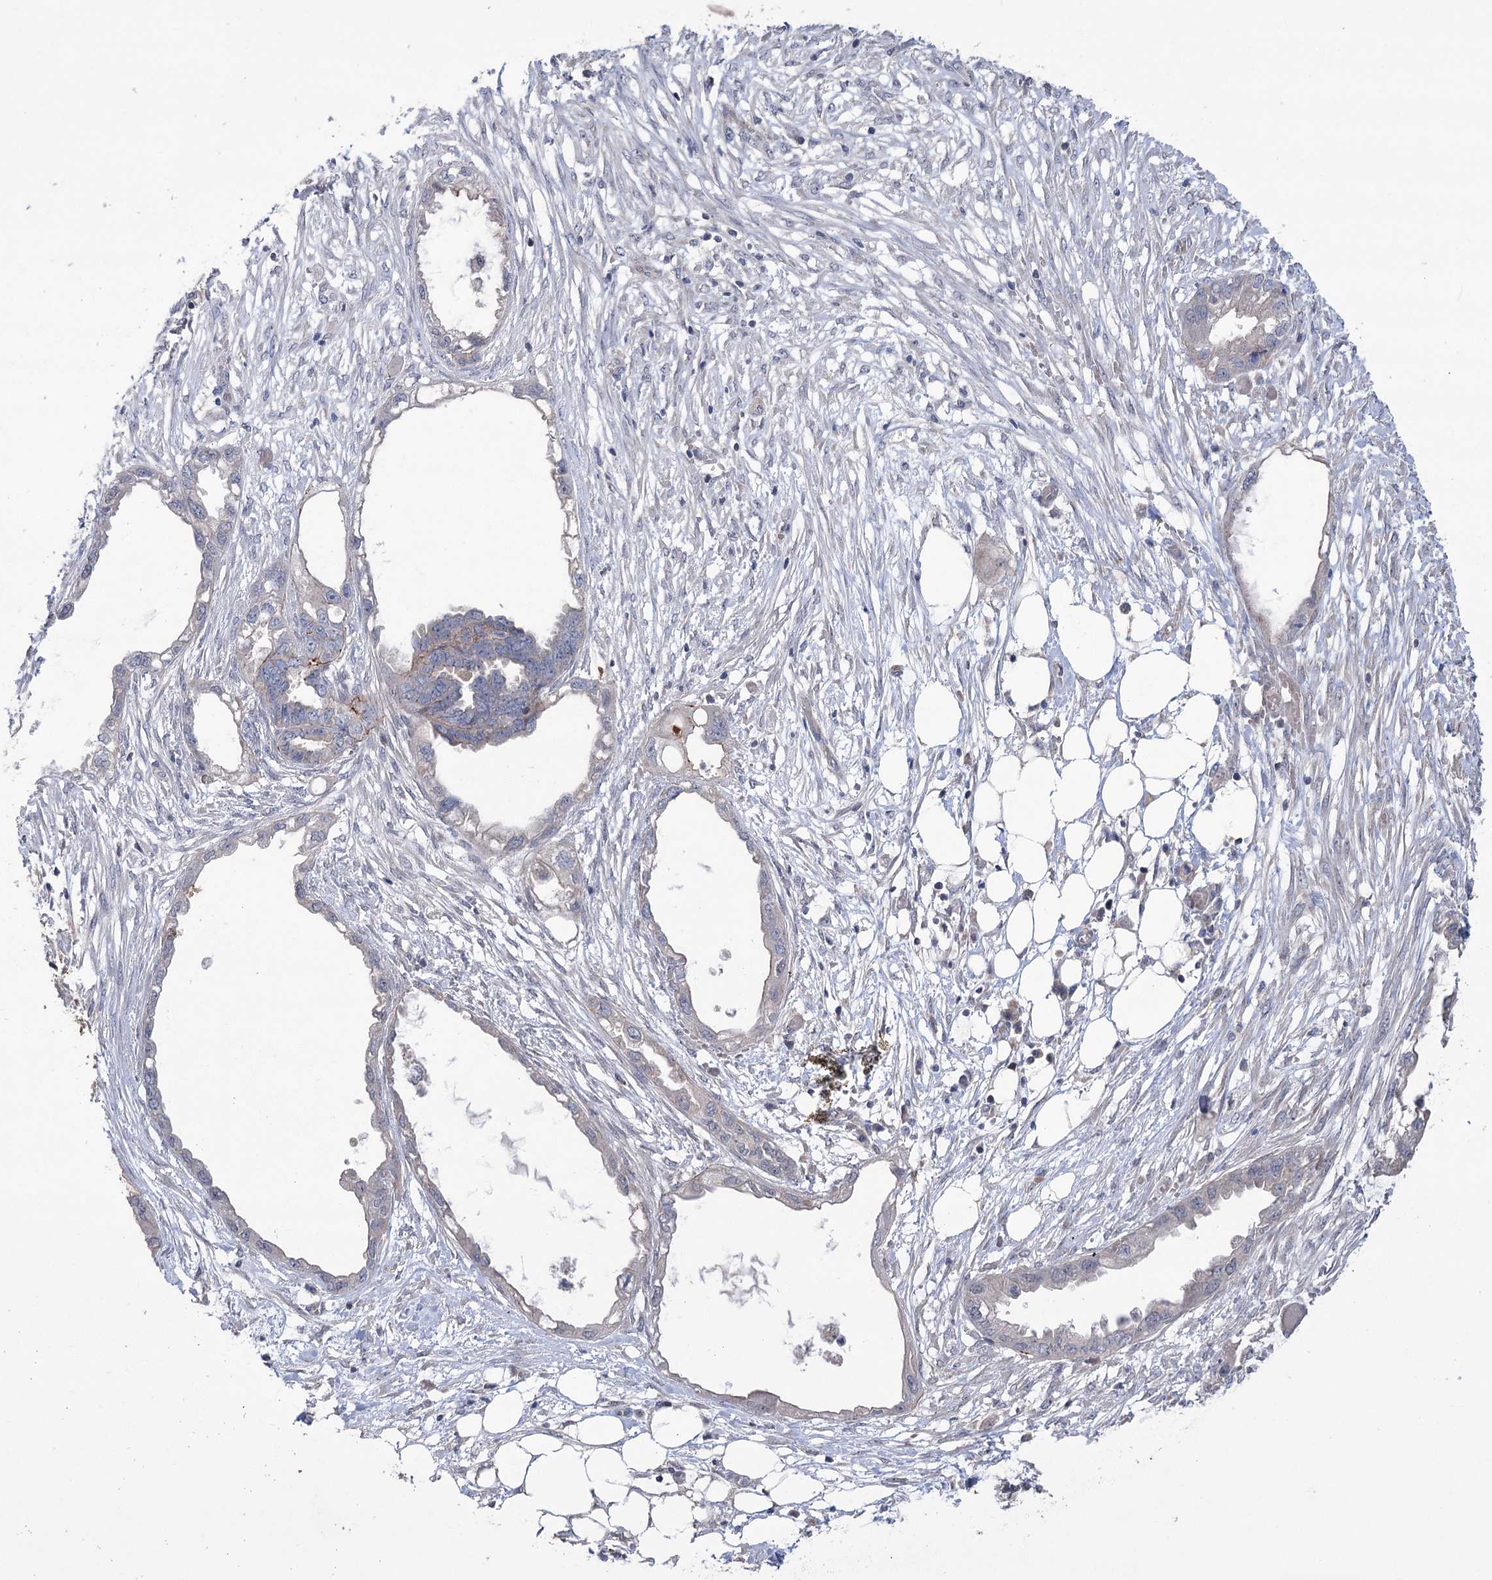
{"staining": {"intensity": "negative", "quantity": "none", "location": "none"}, "tissue": "endometrial cancer", "cell_type": "Tumor cells", "image_type": "cancer", "snomed": [{"axis": "morphology", "description": "Adenocarcinoma, NOS"}, {"axis": "morphology", "description": "Adenocarcinoma, metastatic, NOS"}, {"axis": "topography", "description": "Adipose tissue"}, {"axis": "topography", "description": "Endometrium"}], "caption": "High magnification brightfield microscopy of adenocarcinoma (endometrial) stained with DAB (3,3'-diaminobenzidine) (brown) and counterstained with hematoxylin (blue): tumor cells show no significant expression.", "gene": "TRIM71", "patient": {"sex": "female", "age": 67}}